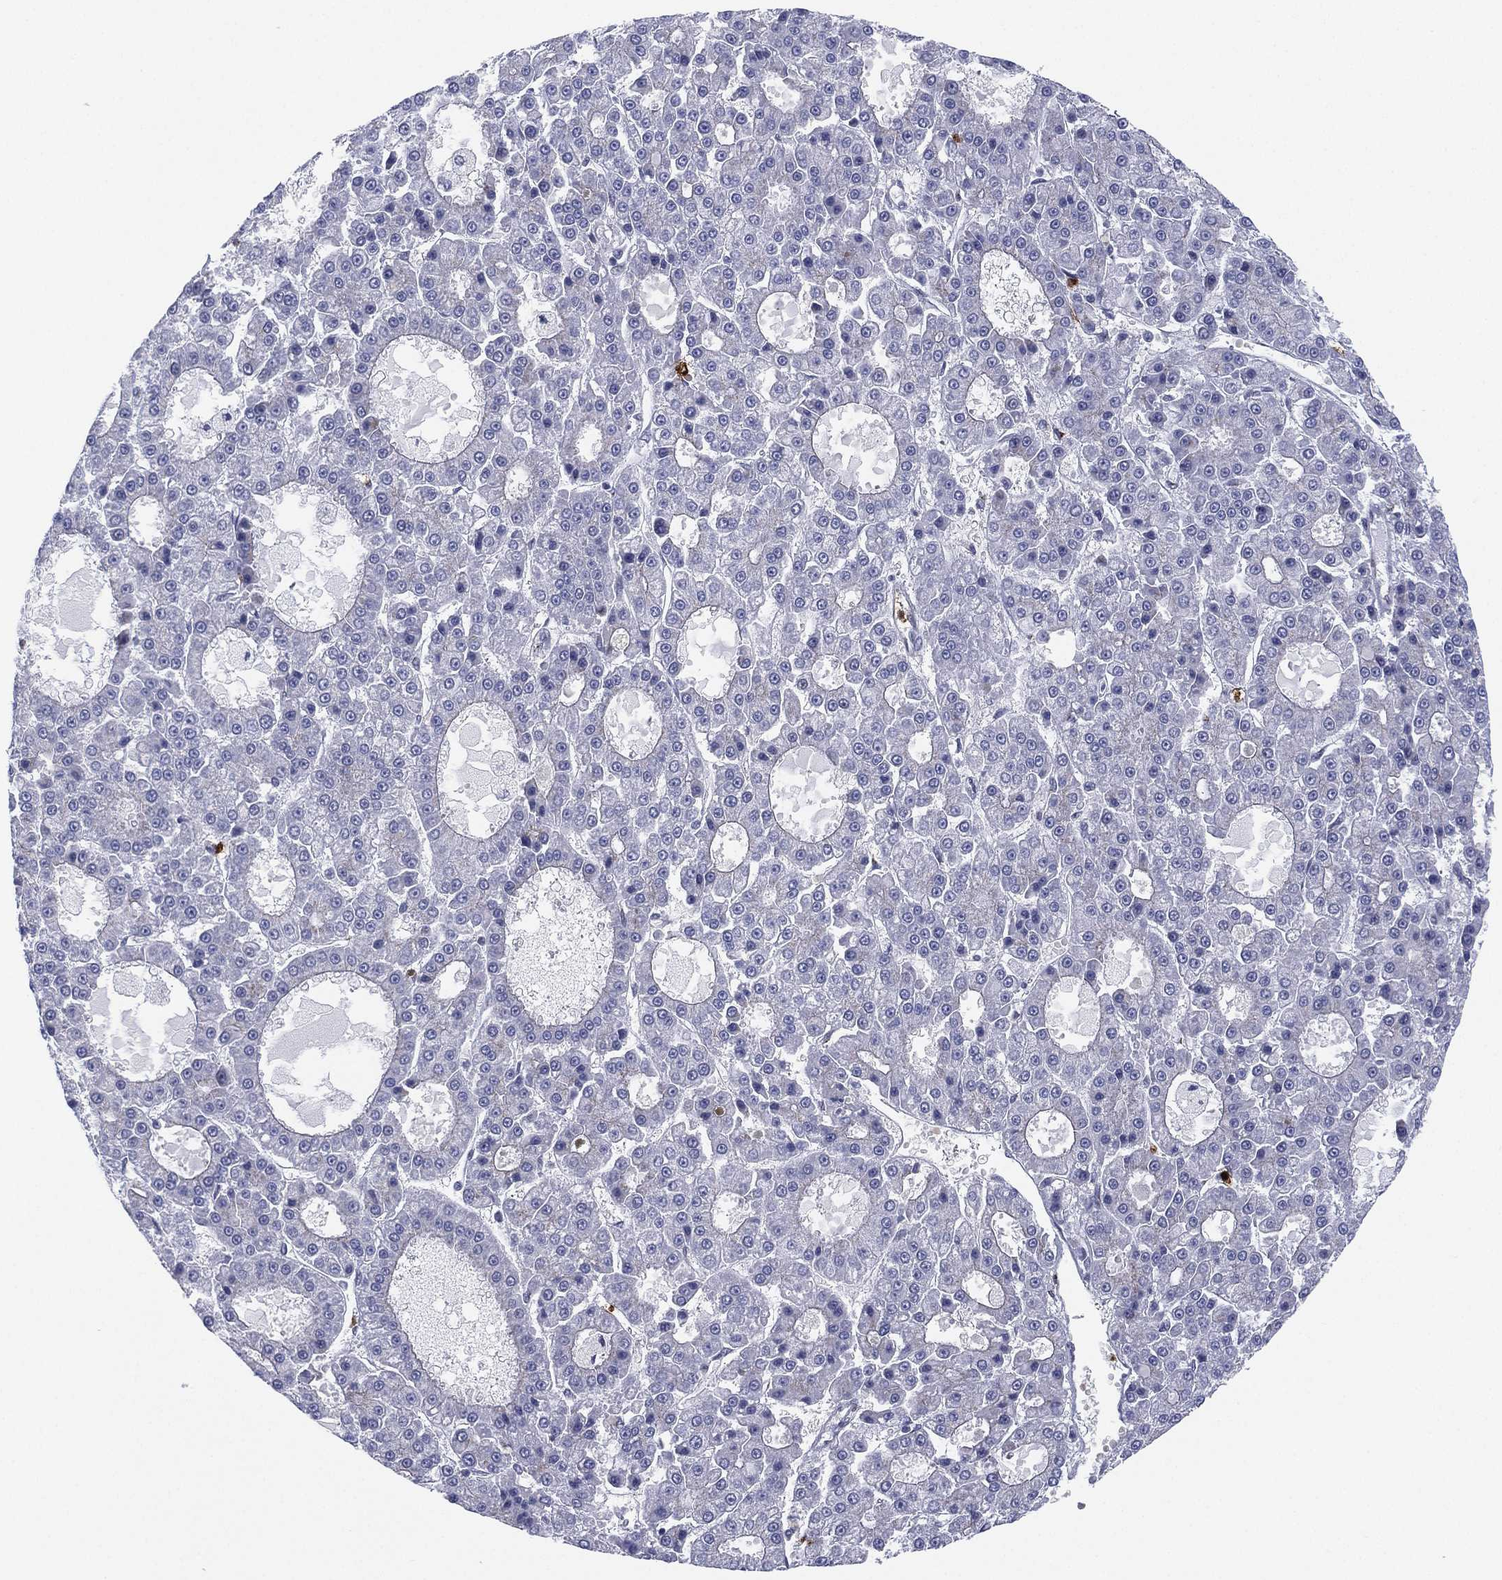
{"staining": {"intensity": "negative", "quantity": "none", "location": "none"}, "tissue": "liver cancer", "cell_type": "Tumor cells", "image_type": "cancer", "snomed": [{"axis": "morphology", "description": "Carcinoma, Hepatocellular, NOS"}, {"axis": "topography", "description": "Liver"}], "caption": "A histopathology image of human liver cancer (hepatocellular carcinoma) is negative for staining in tumor cells.", "gene": "CD177", "patient": {"sex": "male", "age": 70}}